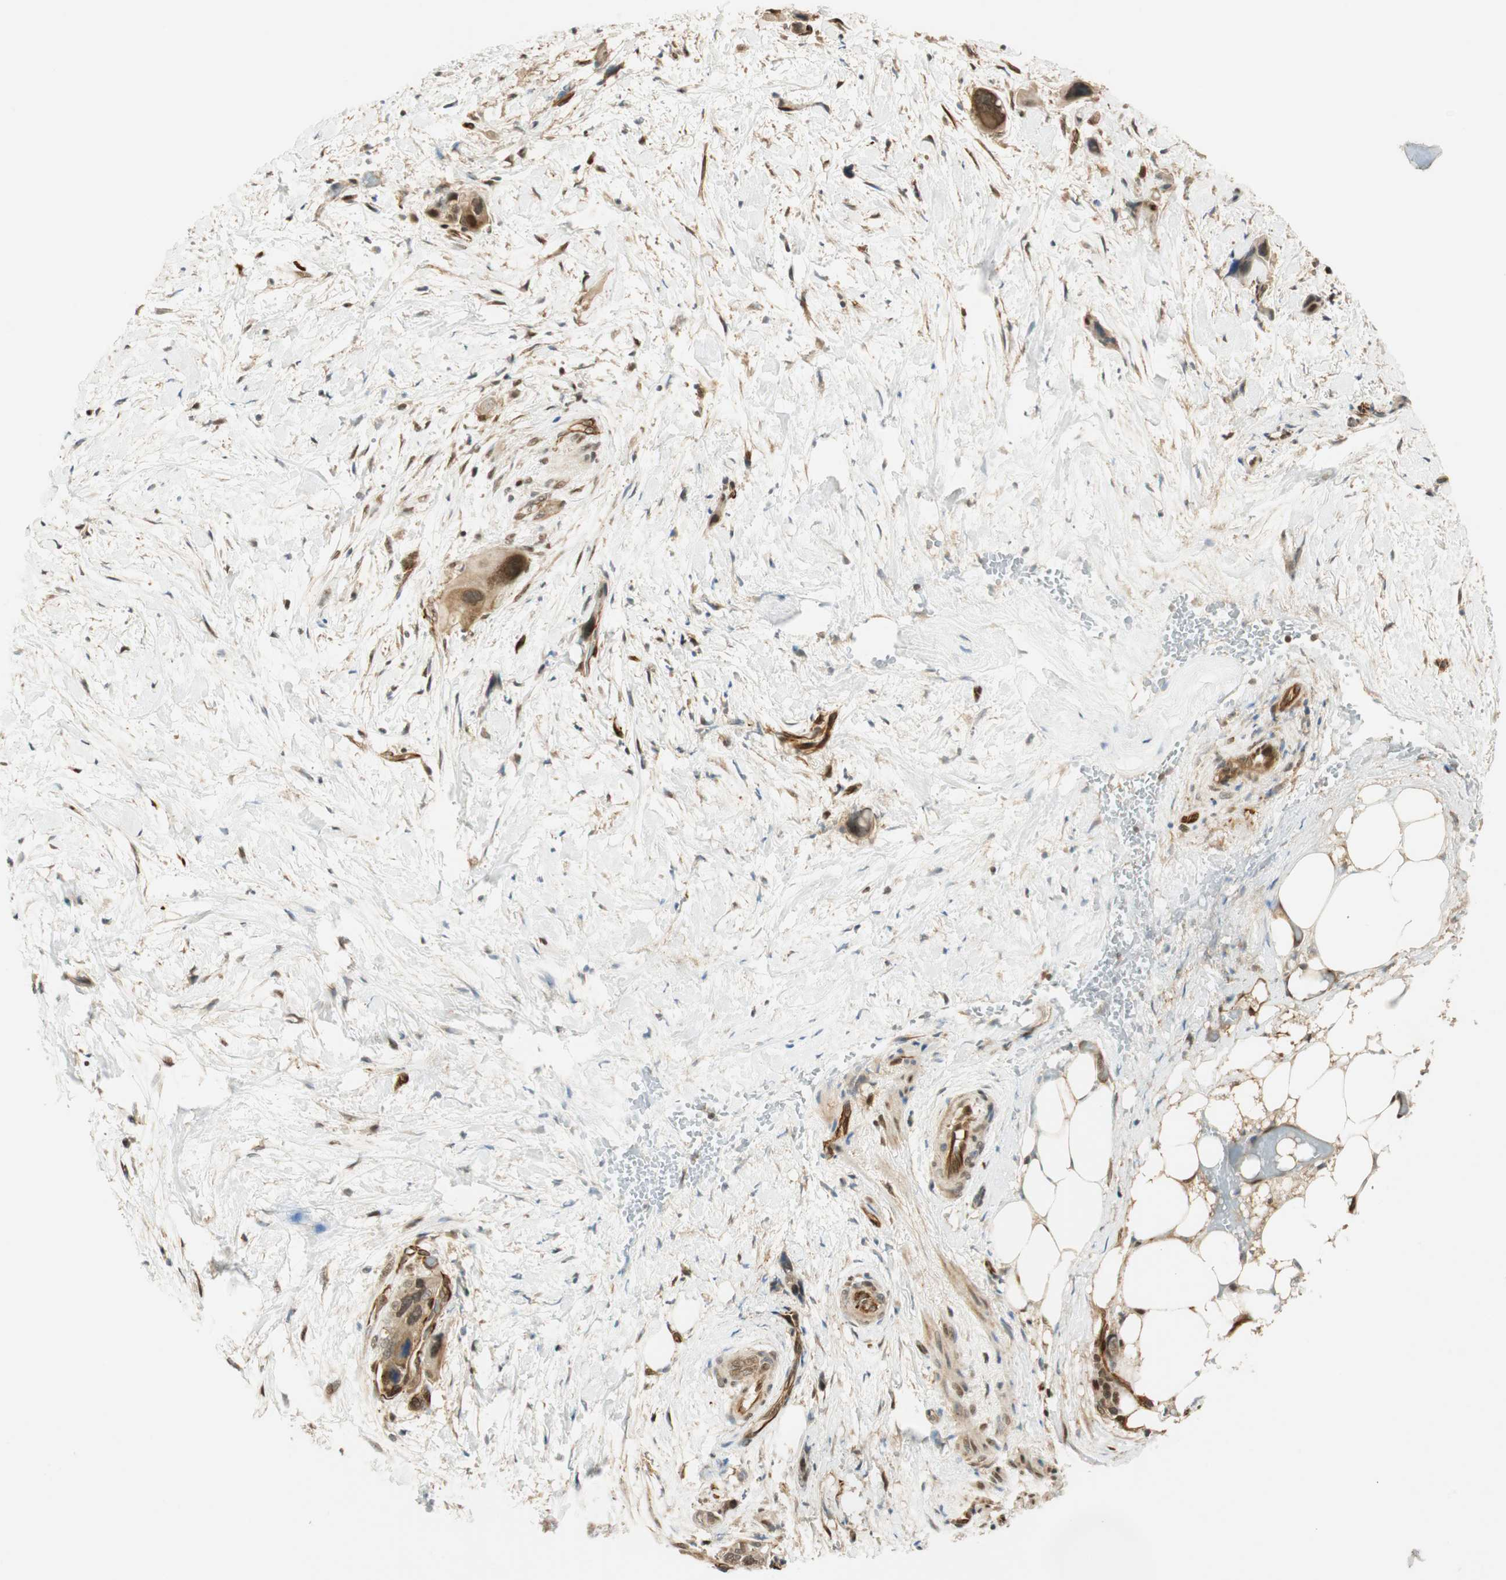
{"staining": {"intensity": "weak", "quantity": "25%-75%", "location": "cytoplasmic/membranous,nuclear"}, "tissue": "pancreatic cancer", "cell_type": "Tumor cells", "image_type": "cancer", "snomed": [{"axis": "morphology", "description": "Adenocarcinoma, NOS"}, {"axis": "topography", "description": "Pancreas"}], "caption": "Protein positivity by immunohistochemistry (IHC) demonstrates weak cytoplasmic/membranous and nuclear staining in approximately 25%-75% of tumor cells in pancreatic cancer (adenocarcinoma).", "gene": "NES", "patient": {"sex": "male", "age": 46}}